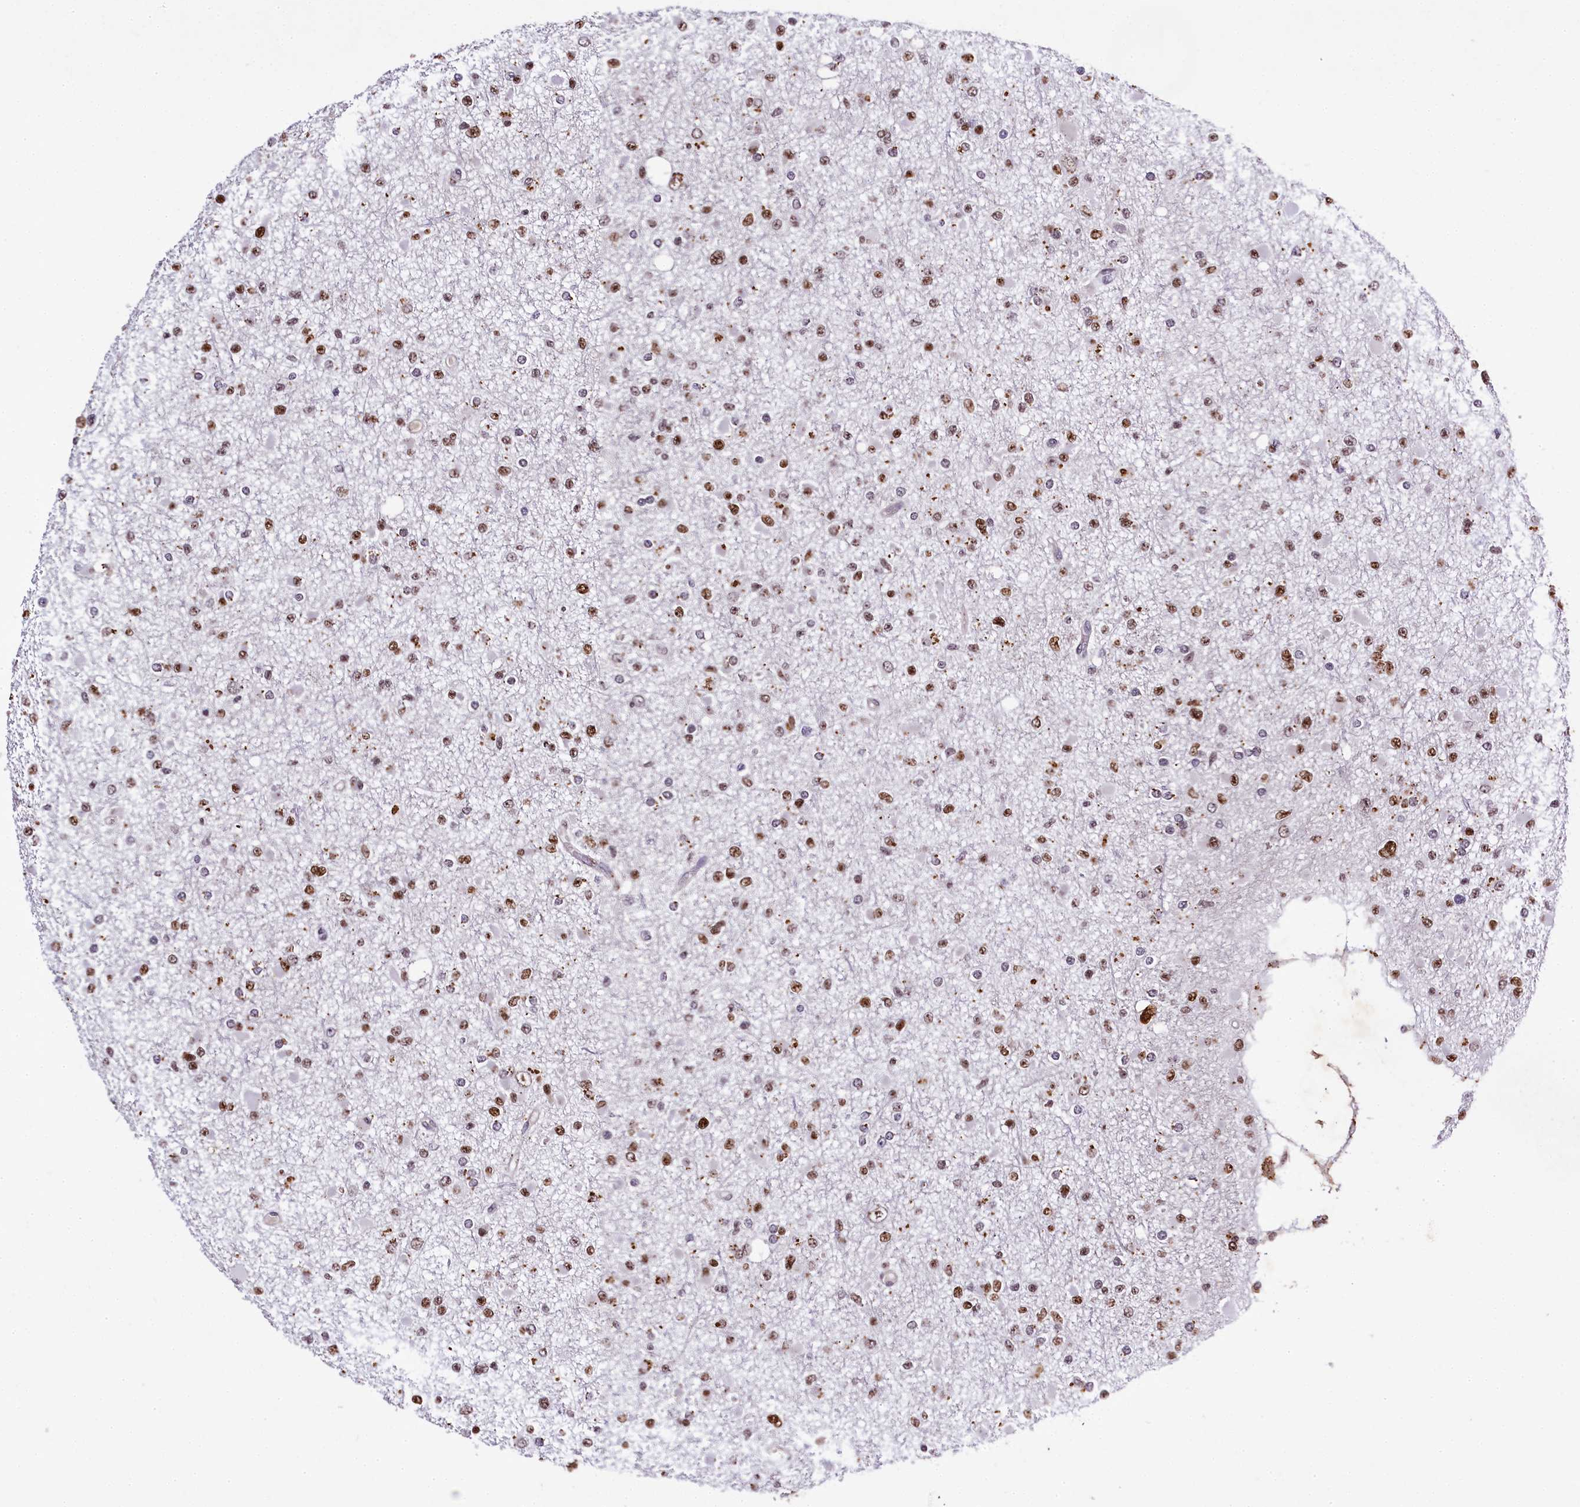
{"staining": {"intensity": "moderate", "quantity": ">75%", "location": "nuclear"}, "tissue": "glioma", "cell_type": "Tumor cells", "image_type": "cancer", "snomed": [{"axis": "morphology", "description": "Glioma, malignant, Low grade"}, {"axis": "topography", "description": "Brain"}], "caption": "An IHC histopathology image of tumor tissue is shown. Protein staining in brown labels moderate nuclear positivity in malignant glioma (low-grade) within tumor cells.", "gene": "SAMD10", "patient": {"sex": "female", "age": 22}}